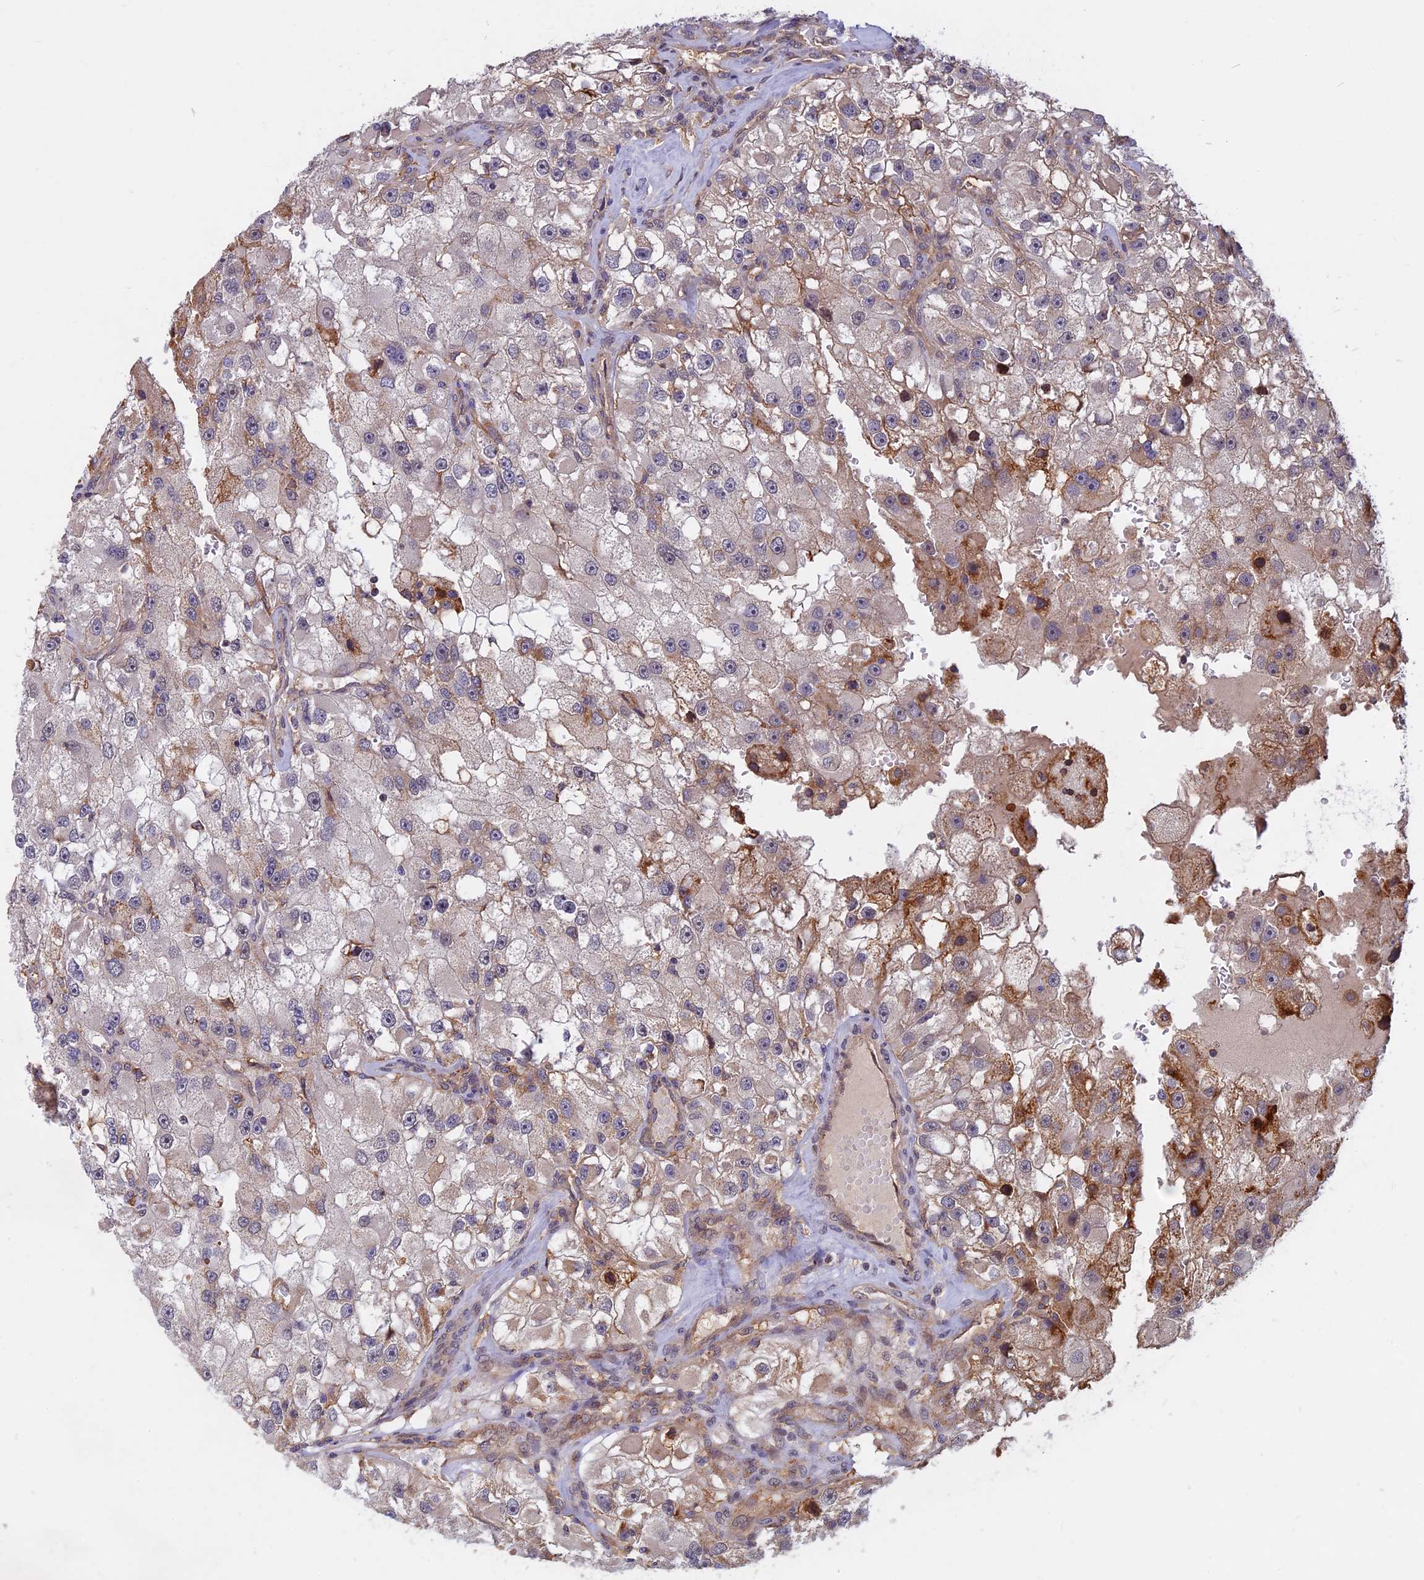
{"staining": {"intensity": "weak", "quantity": "<25%", "location": "cytoplasmic/membranous"}, "tissue": "renal cancer", "cell_type": "Tumor cells", "image_type": "cancer", "snomed": [{"axis": "morphology", "description": "Adenocarcinoma, NOS"}, {"axis": "topography", "description": "Kidney"}], "caption": "Tumor cells show no significant protein positivity in renal cancer (adenocarcinoma).", "gene": "SPG11", "patient": {"sex": "male", "age": 63}}